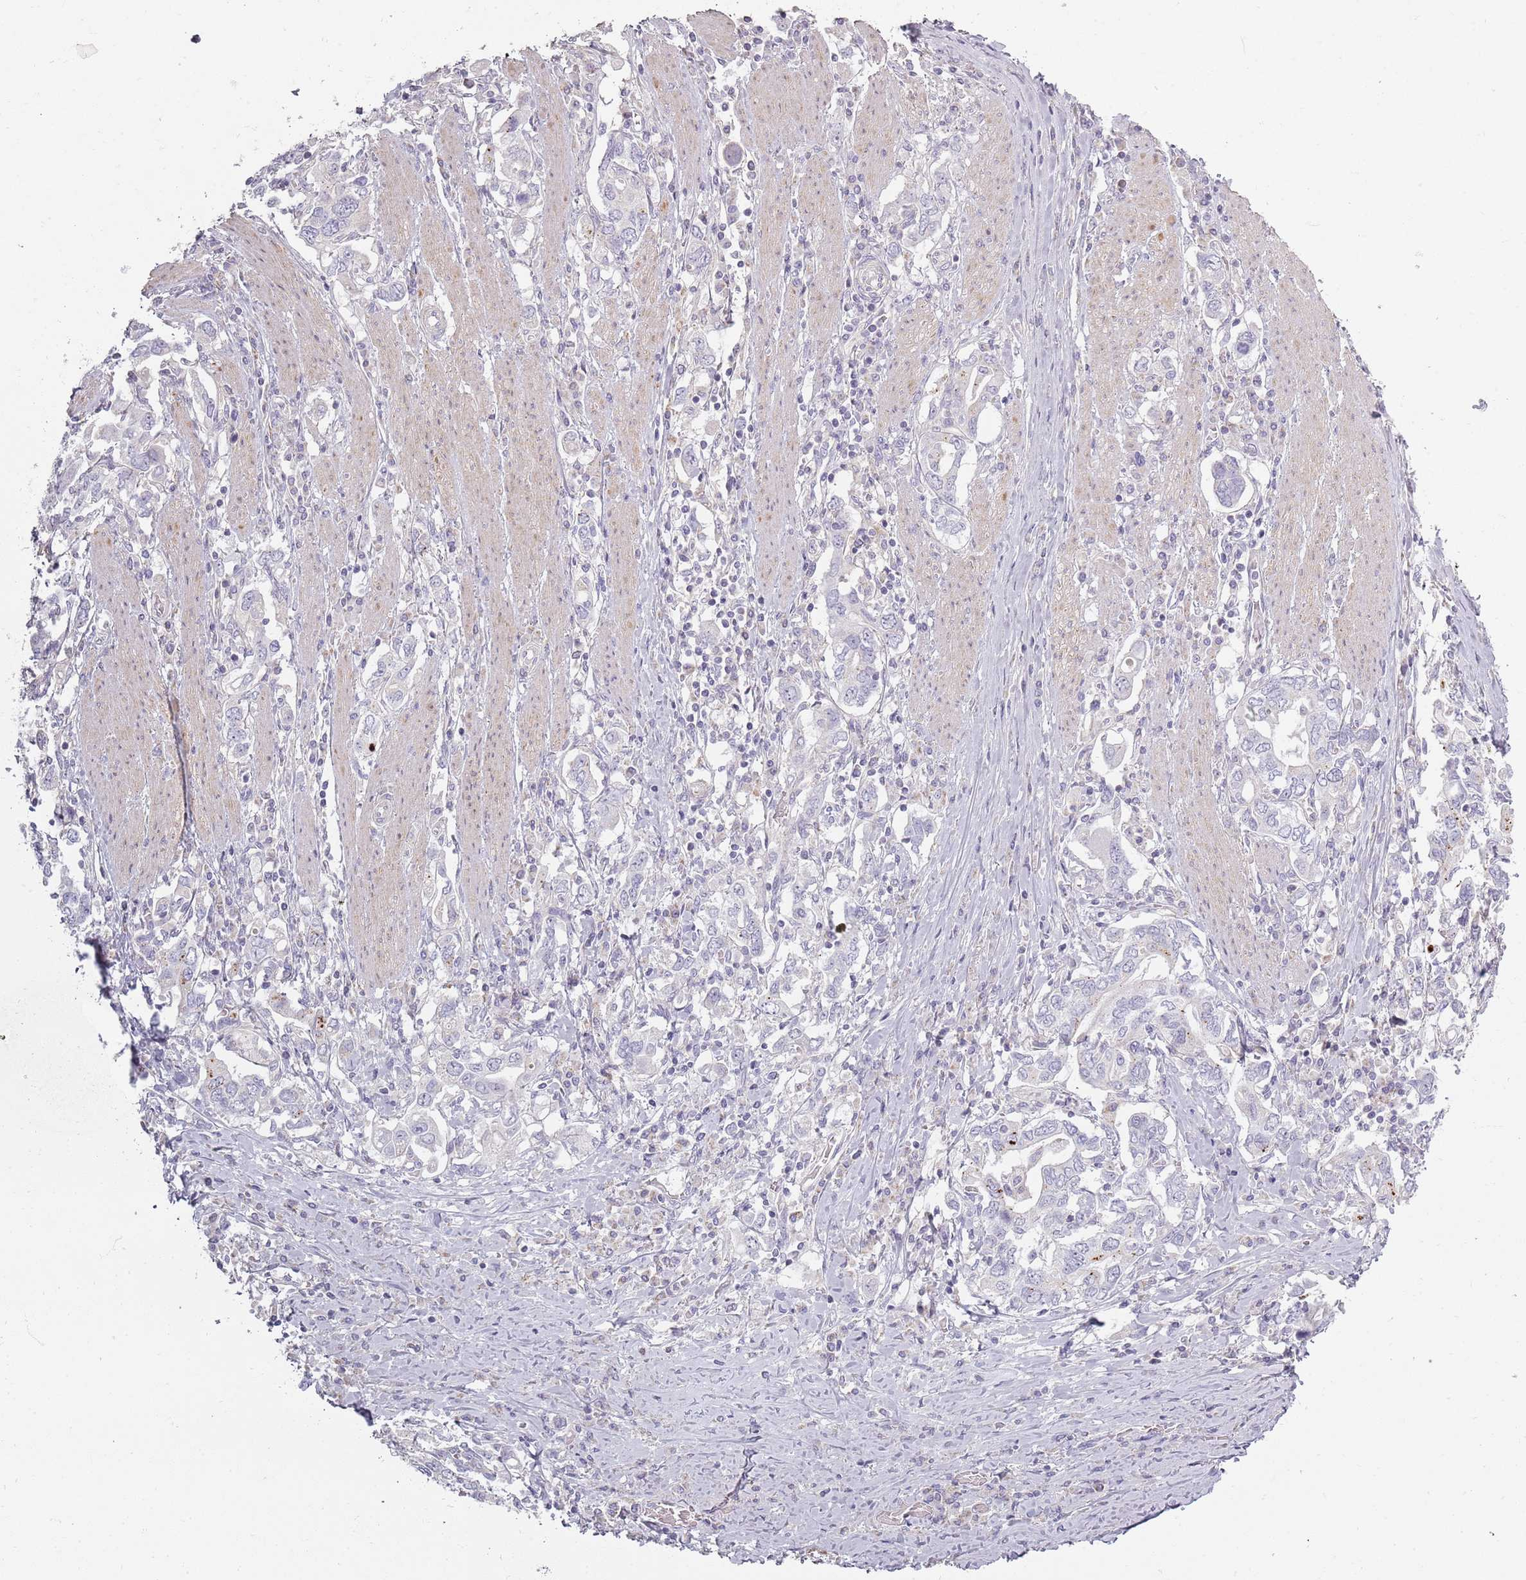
{"staining": {"intensity": "negative", "quantity": "none", "location": "none"}, "tissue": "stomach cancer", "cell_type": "Tumor cells", "image_type": "cancer", "snomed": [{"axis": "morphology", "description": "Adenocarcinoma, NOS"}, {"axis": "topography", "description": "Stomach, upper"}, {"axis": "topography", "description": "Stomach"}], "caption": "Tumor cells show no significant staining in adenocarcinoma (stomach).", "gene": "SYNGR3", "patient": {"sex": "male", "age": 62}}